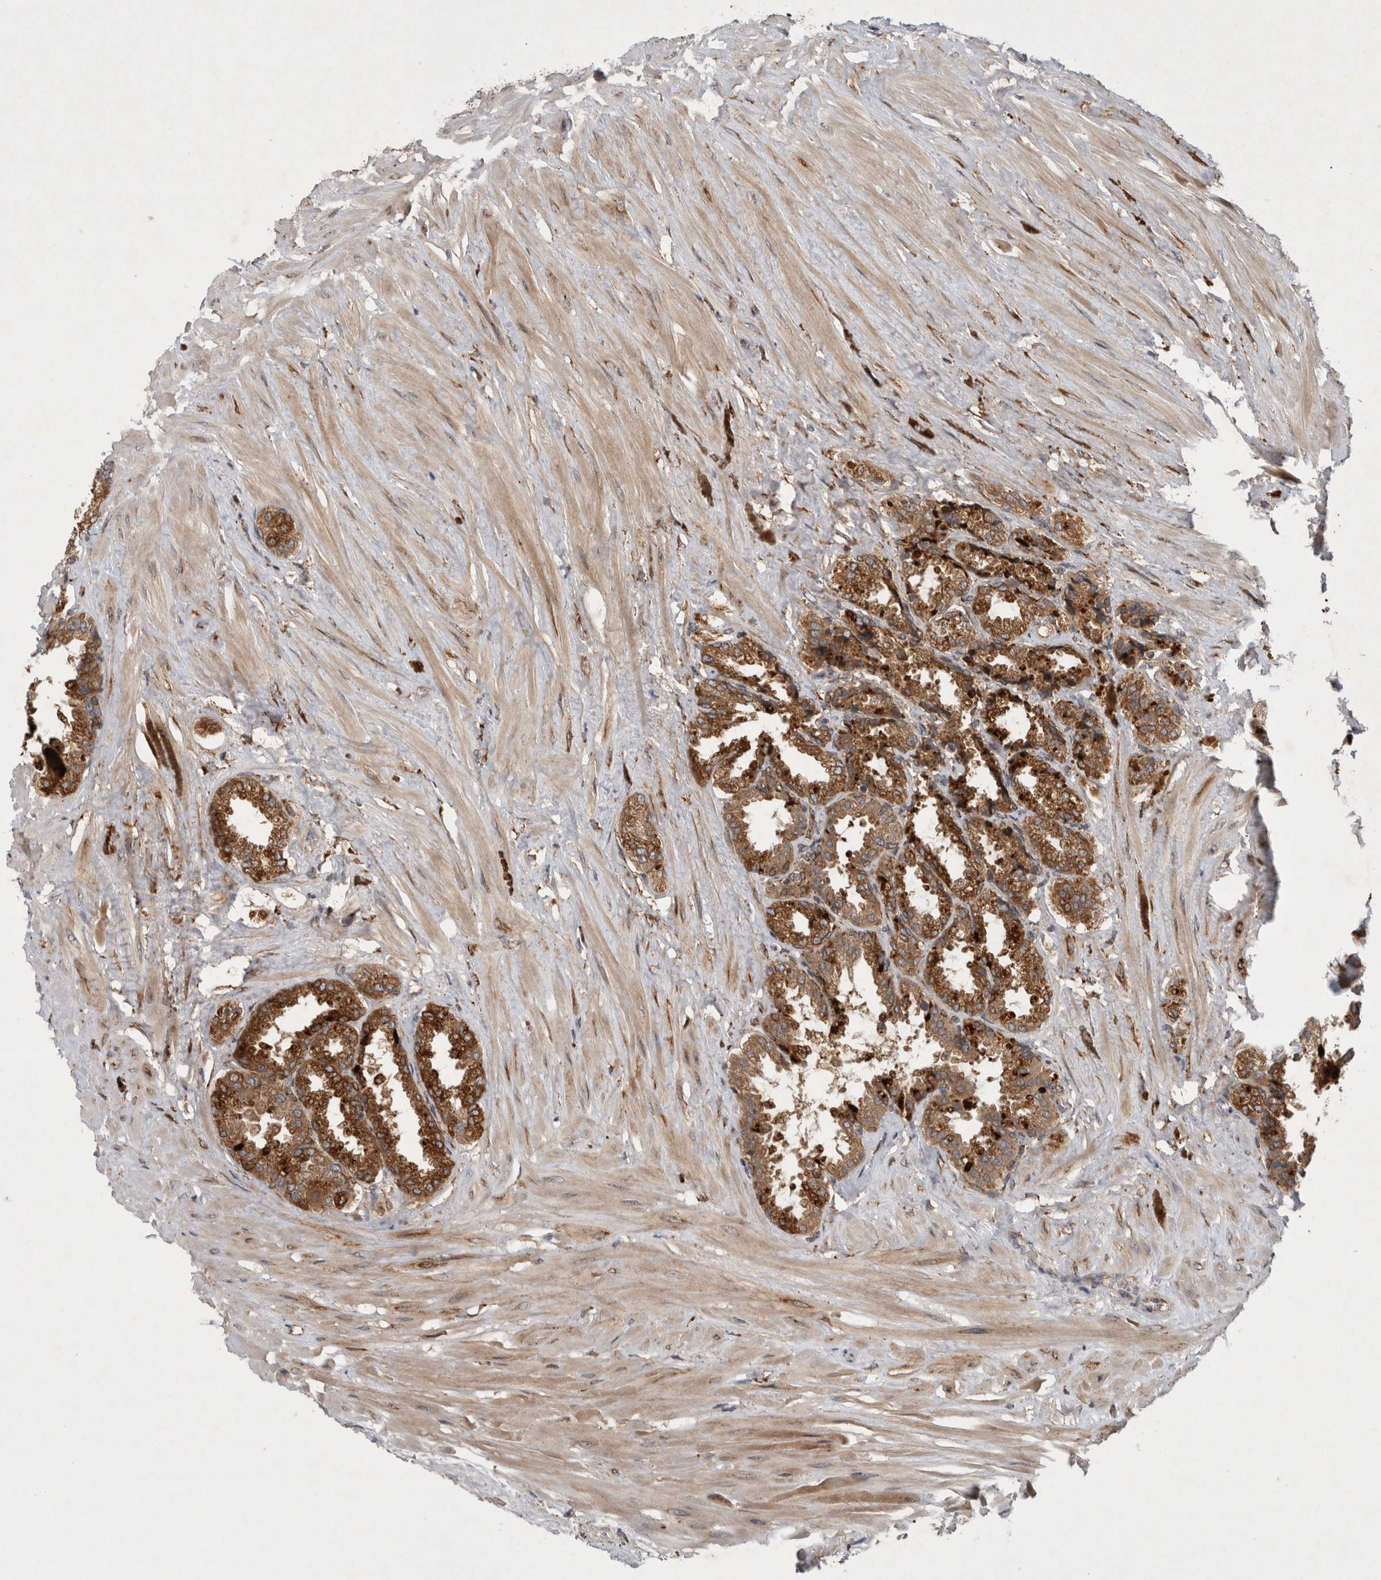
{"staining": {"intensity": "strong", "quantity": ">75%", "location": "cytoplasmic/membranous"}, "tissue": "seminal vesicle", "cell_type": "Glandular cells", "image_type": "normal", "snomed": [{"axis": "morphology", "description": "Normal tissue, NOS"}, {"axis": "topography", "description": "Seminal veicle"}], "caption": "A brown stain highlights strong cytoplasmic/membranous positivity of a protein in glandular cells of normal human seminal vesicle.", "gene": "PDCD2", "patient": {"sex": "male", "age": 46}}